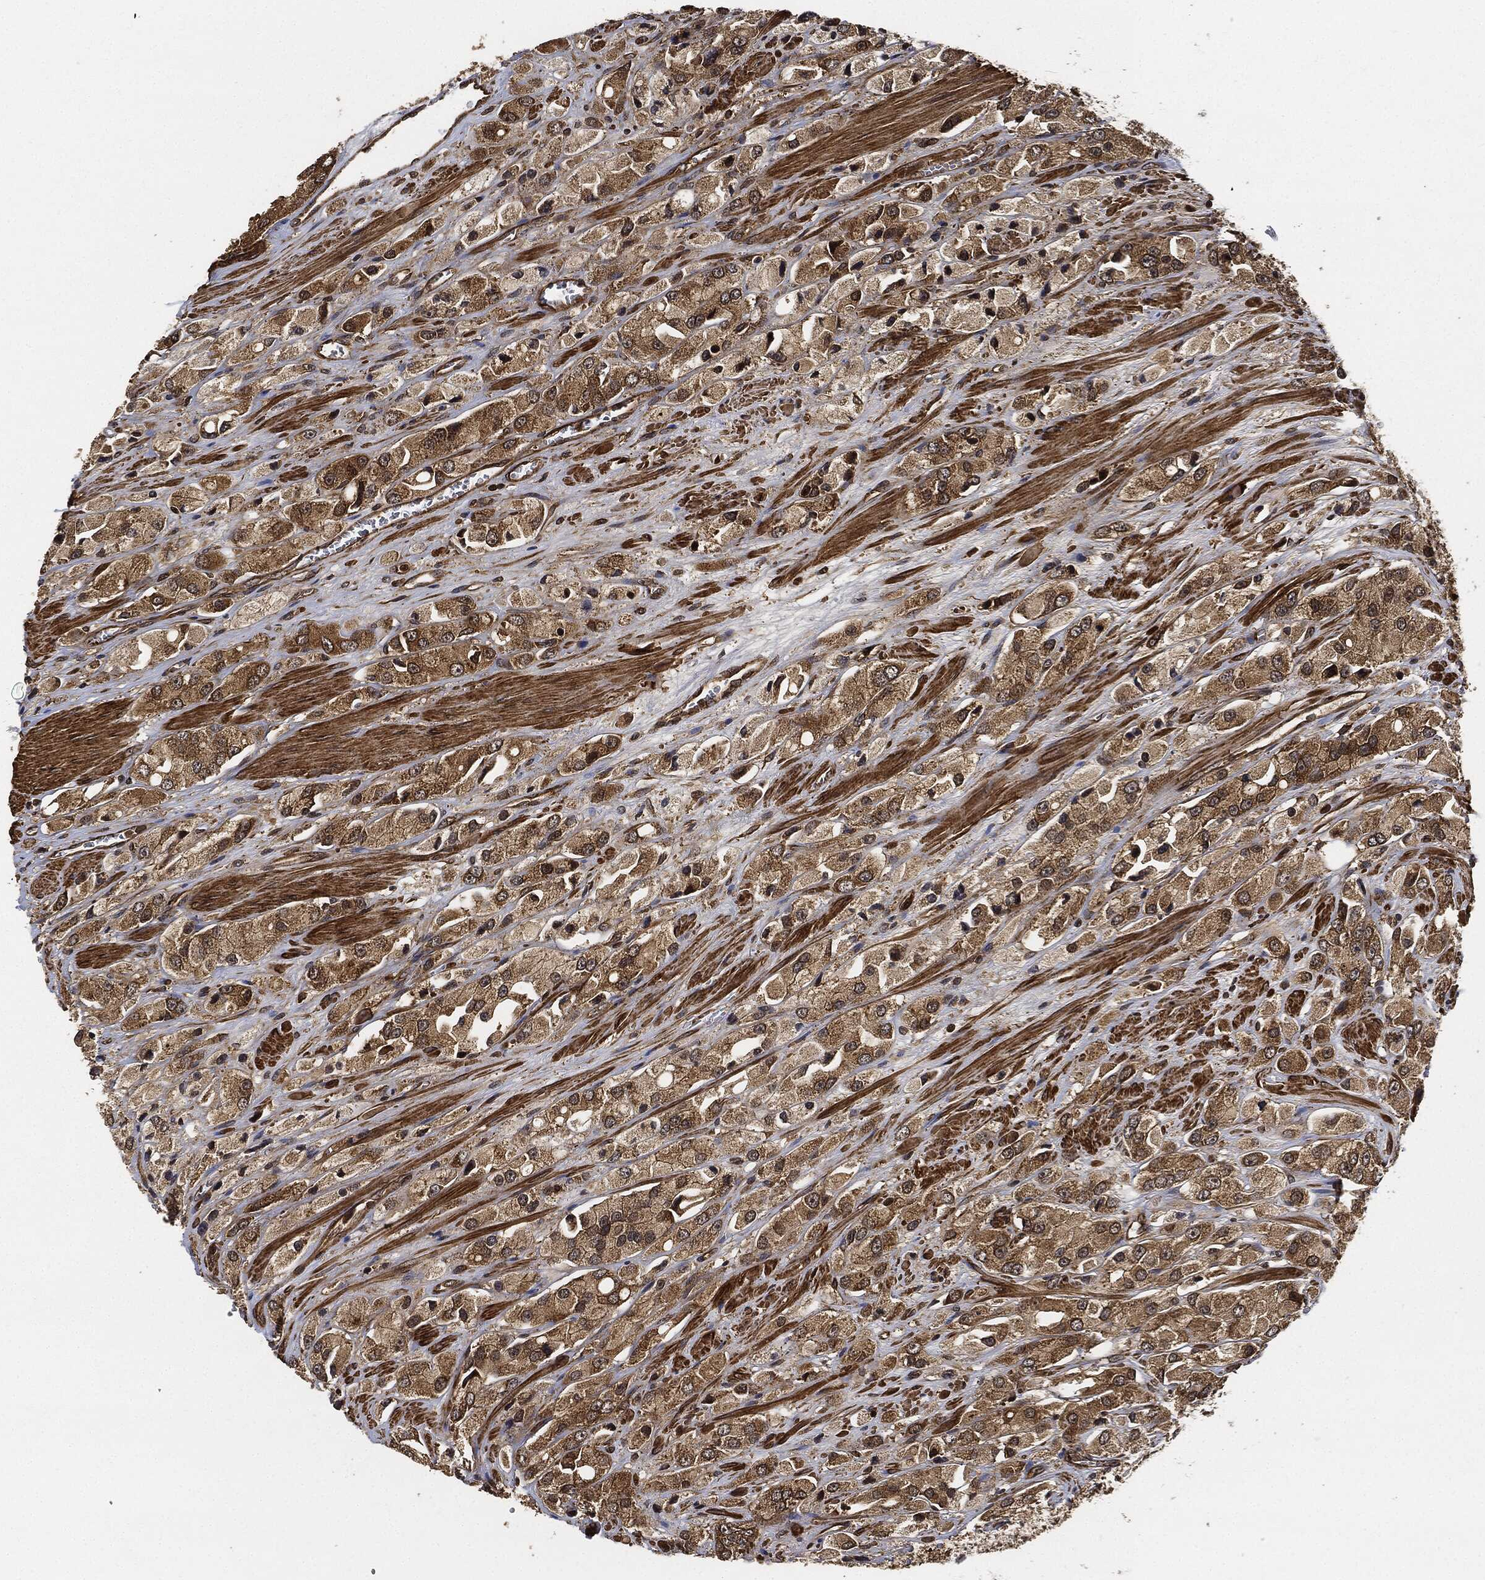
{"staining": {"intensity": "moderate", "quantity": ">75%", "location": "cytoplasmic/membranous"}, "tissue": "prostate cancer", "cell_type": "Tumor cells", "image_type": "cancer", "snomed": [{"axis": "morphology", "description": "Adenocarcinoma, NOS"}, {"axis": "topography", "description": "Prostate and seminal vesicle, NOS"}, {"axis": "topography", "description": "Prostate"}], "caption": "A medium amount of moderate cytoplasmic/membranous expression is appreciated in approximately >75% of tumor cells in prostate cancer (adenocarcinoma) tissue.", "gene": "CEP290", "patient": {"sex": "male", "age": 64}}